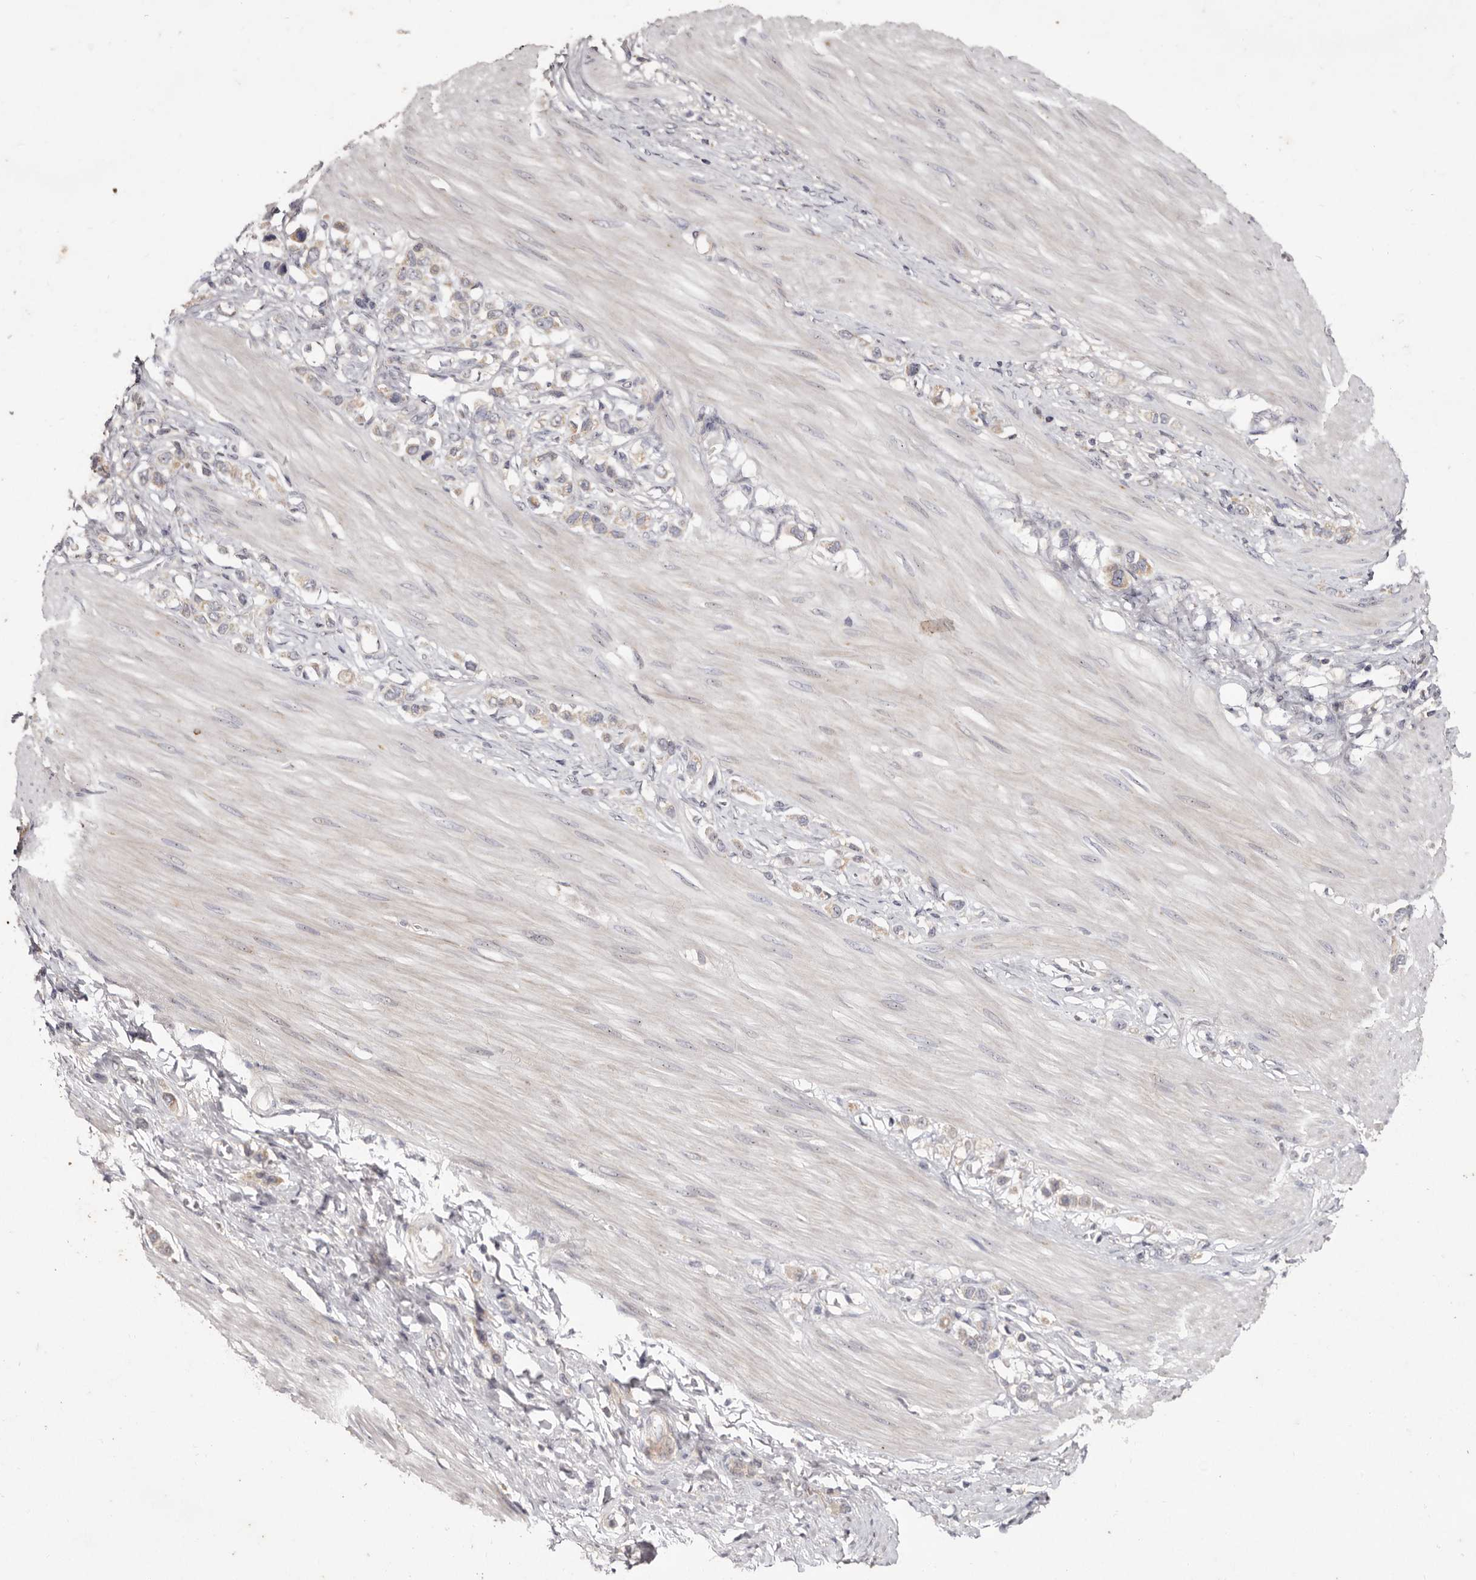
{"staining": {"intensity": "negative", "quantity": "none", "location": "none"}, "tissue": "stomach cancer", "cell_type": "Tumor cells", "image_type": "cancer", "snomed": [{"axis": "morphology", "description": "Adenocarcinoma, NOS"}, {"axis": "topography", "description": "Stomach"}], "caption": "This is a micrograph of IHC staining of stomach cancer, which shows no positivity in tumor cells.", "gene": "FLAD1", "patient": {"sex": "female", "age": 65}}